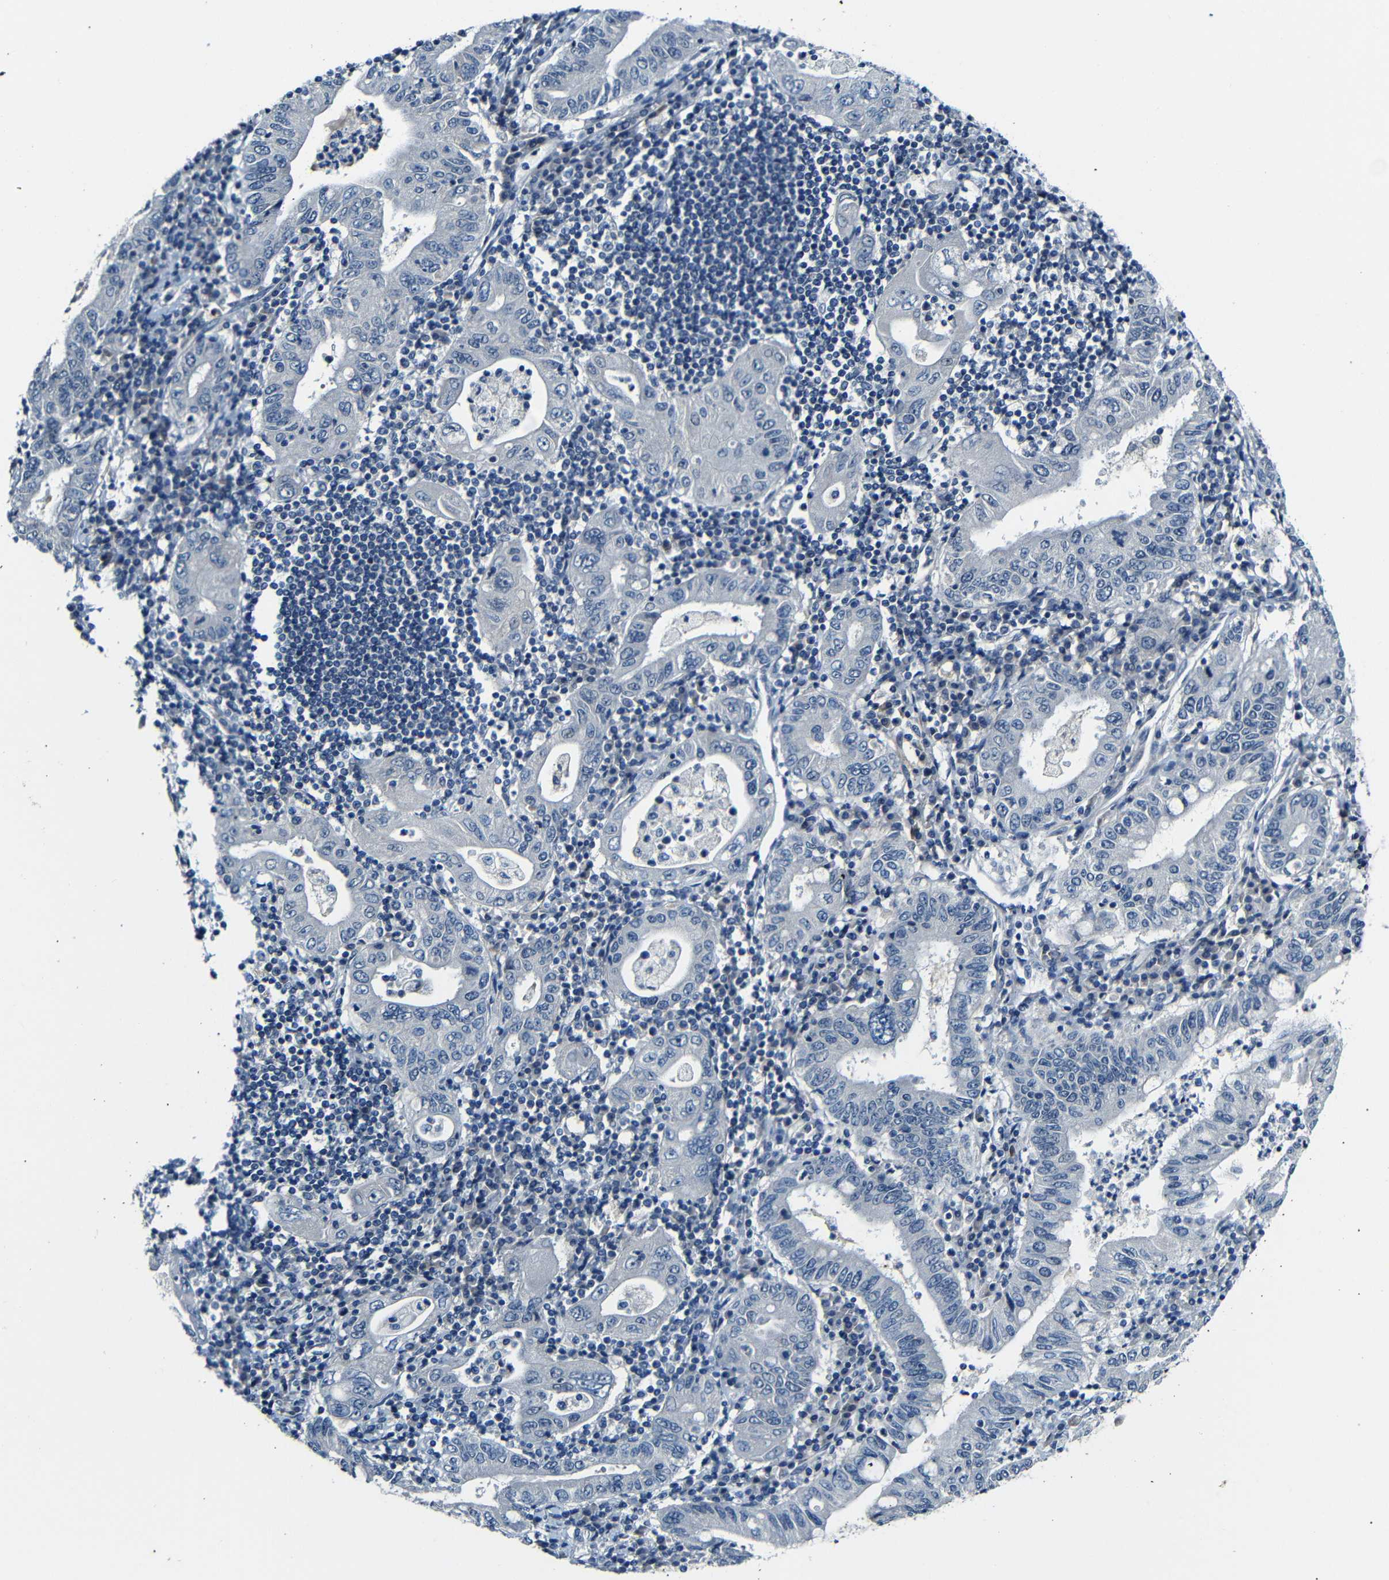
{"staining": {"intensity": "negative", "quantity": "none", "location": "none"}, "tissue": "stomach cancer", "cell_type": "Tumor cells", "image_type": "cancer", "snomed": [{"axis": "morphology", "description": "Normal tissue, NOS"}, {"axis": "morphology", "description": "Adenocarcinoma, NOS"}, {"axis": "topography", "description": "Esophagus"}, {"axis": "topography", "description": "Stomach, upper"}, {"axis": "topography", "description": "Peripheral nerve tissue"}], "caption": "This is an immunohistochemistry (IHC) histopathology image of human stomach cancer (adenocarcinoma). There is no staining in tumor cells.", "gene": "ANK3", "patient": {"sex": "male", "age": 62}}